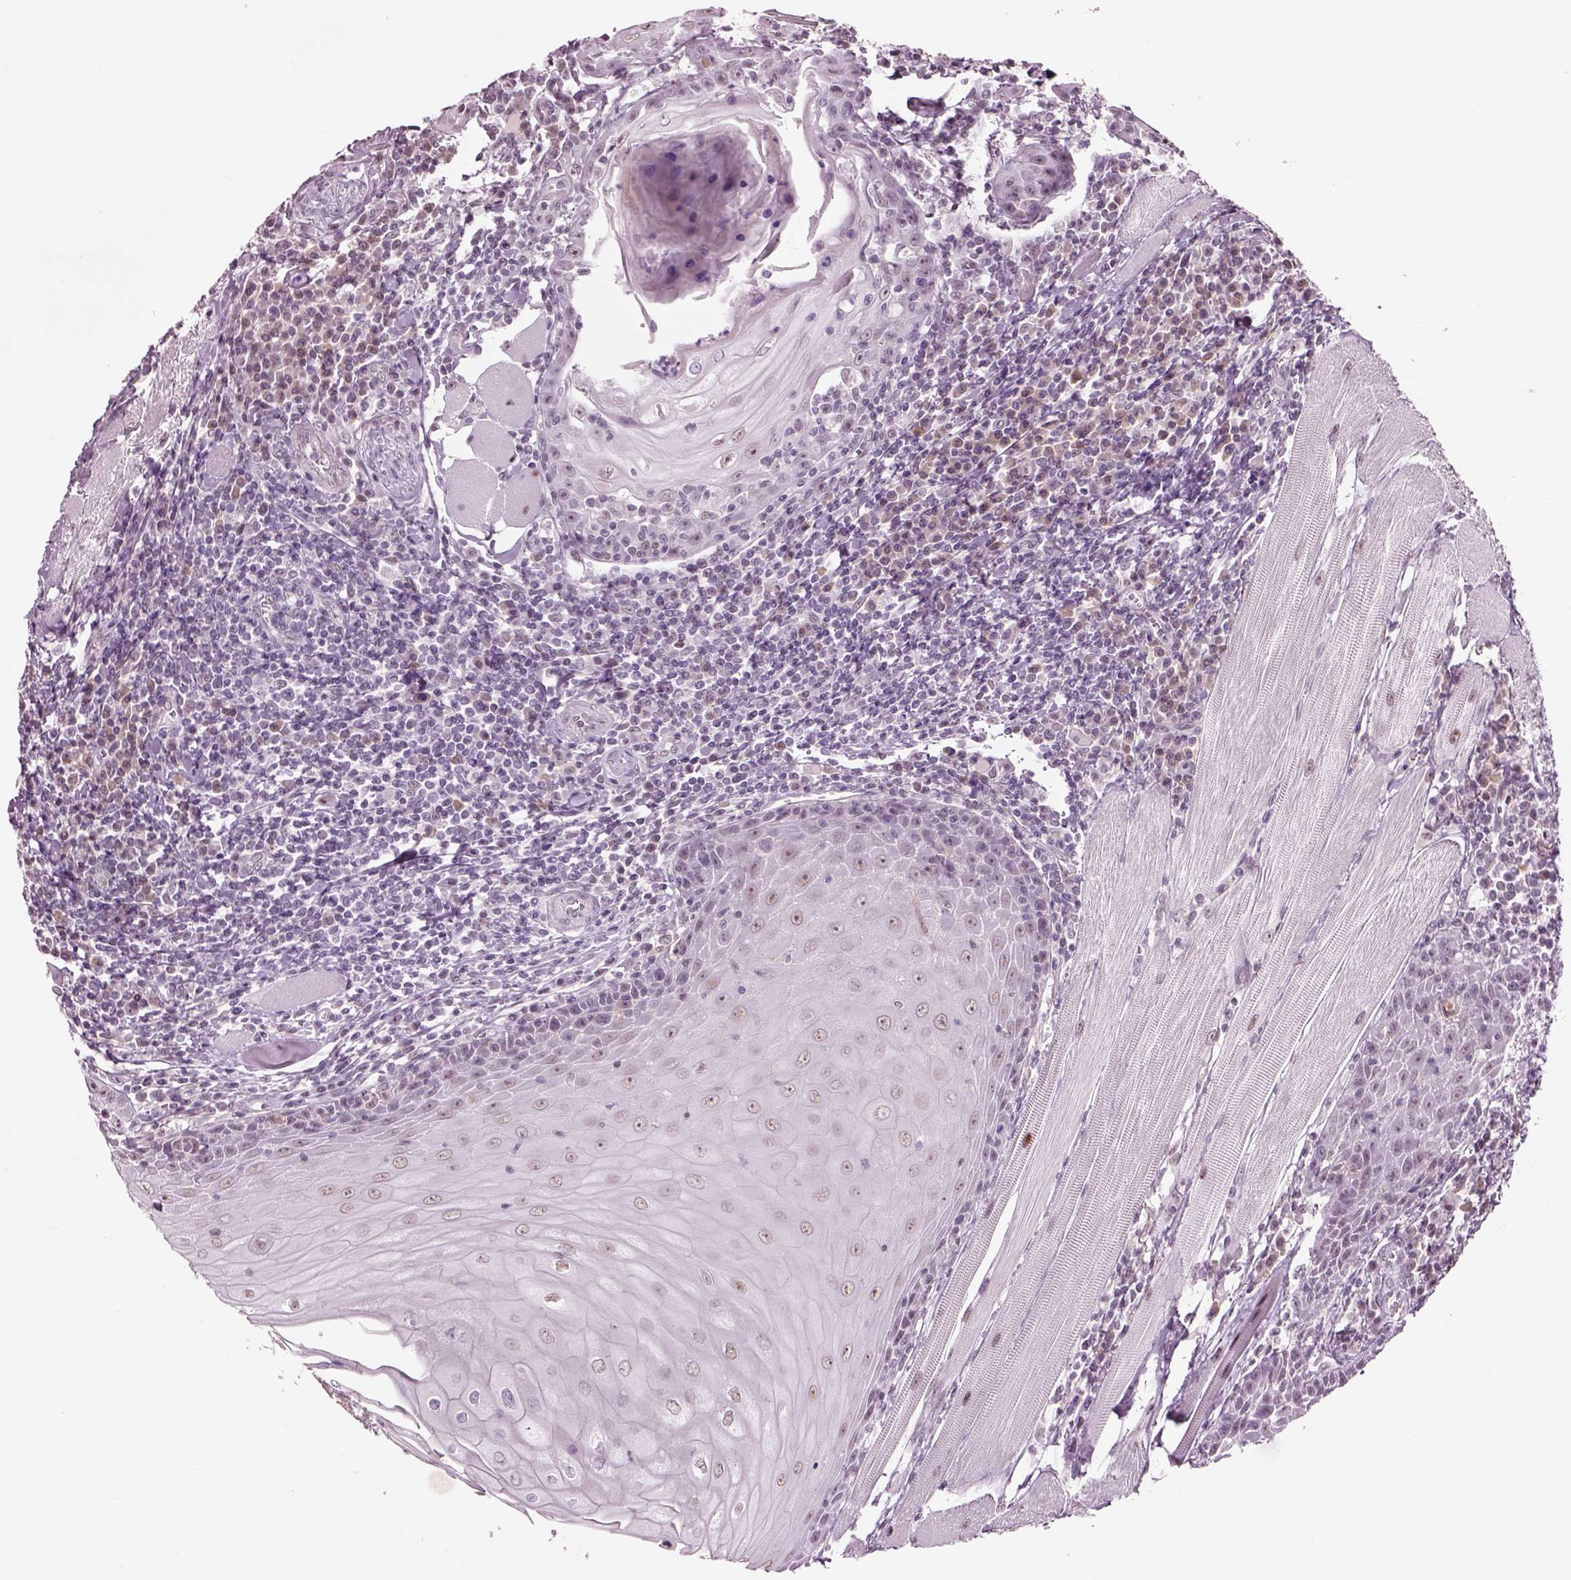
{"staining": {"intensity": "weak", "quantity": "<25%", "location": "nuclear"}, "tissue": "head and neck cancer", "cell_type": "Tumor cells", "image_type": "cancer", "snomed": [{"axis": "morphology", "description": "Normal tissue, NOS"}, {"axis": "morphology", "description": "Squamous cell carcinoma, NOS"}, {"axis": "topography", "description": "Oral tissue"}, {"axis": "topography", "description": "Head-Neck"}], "caption": "Tumor cells are negative for brown protein staining in squamous cell carcinoma (head and neck).", "gene": "SEPHS1", "patient": {"sex": "male", "age": 52}}